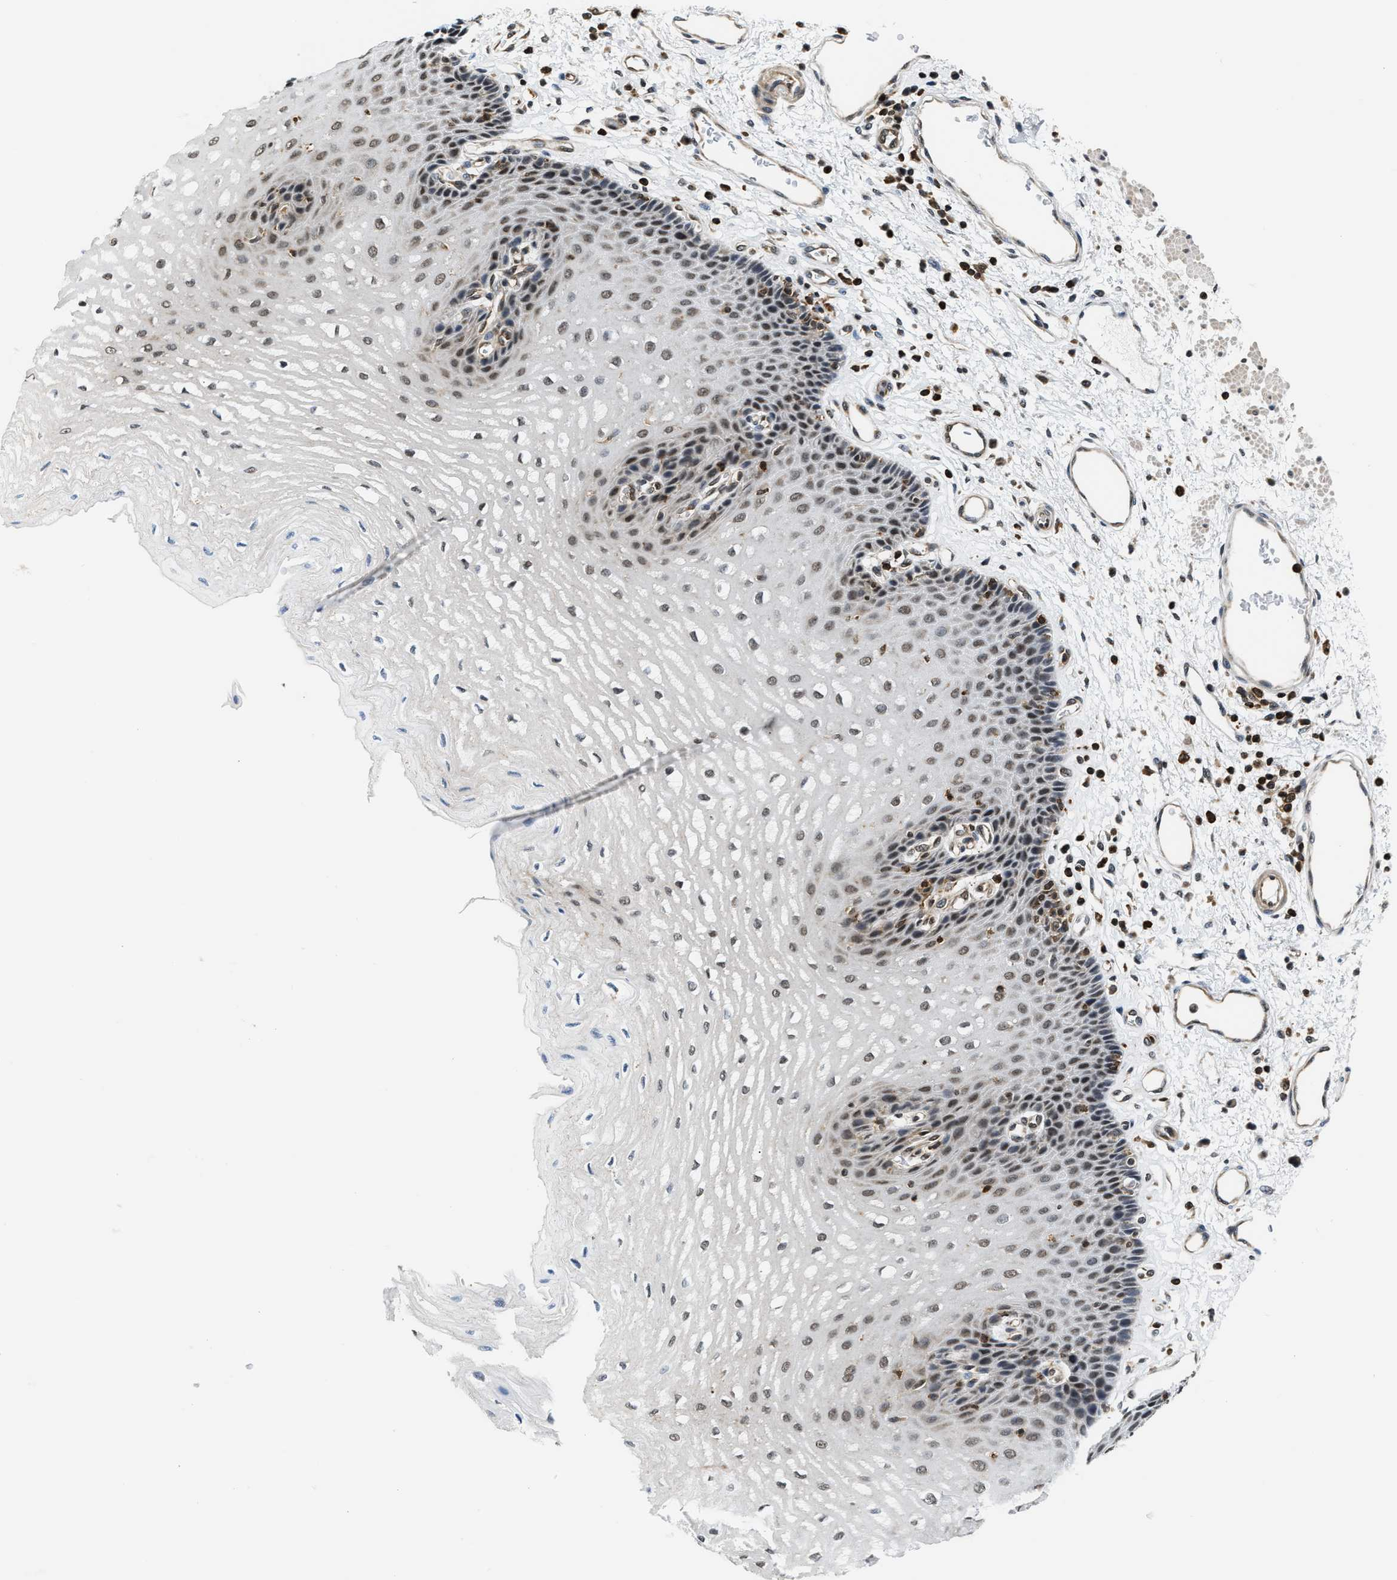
{"staining": {"intensity": "moderate", "quantity": ">75%", "location": "nuclear"}, "tissue": "esophagus", "cell_type": "Squamous epithelial cells", "image_type": "normal", "snomed": [{"axis": "morphology", "description": "Normal tissue, NOS"}, {"axis": "topography", "description": "Esophagus"}], "caption": "Brown immunohistochemical staining in benign human esophagus reveals moderate nuclear staining in about >75% of squamous epithelial cells.", "gene": "STK10", "patient": {"sex": "male", "age": 54}}